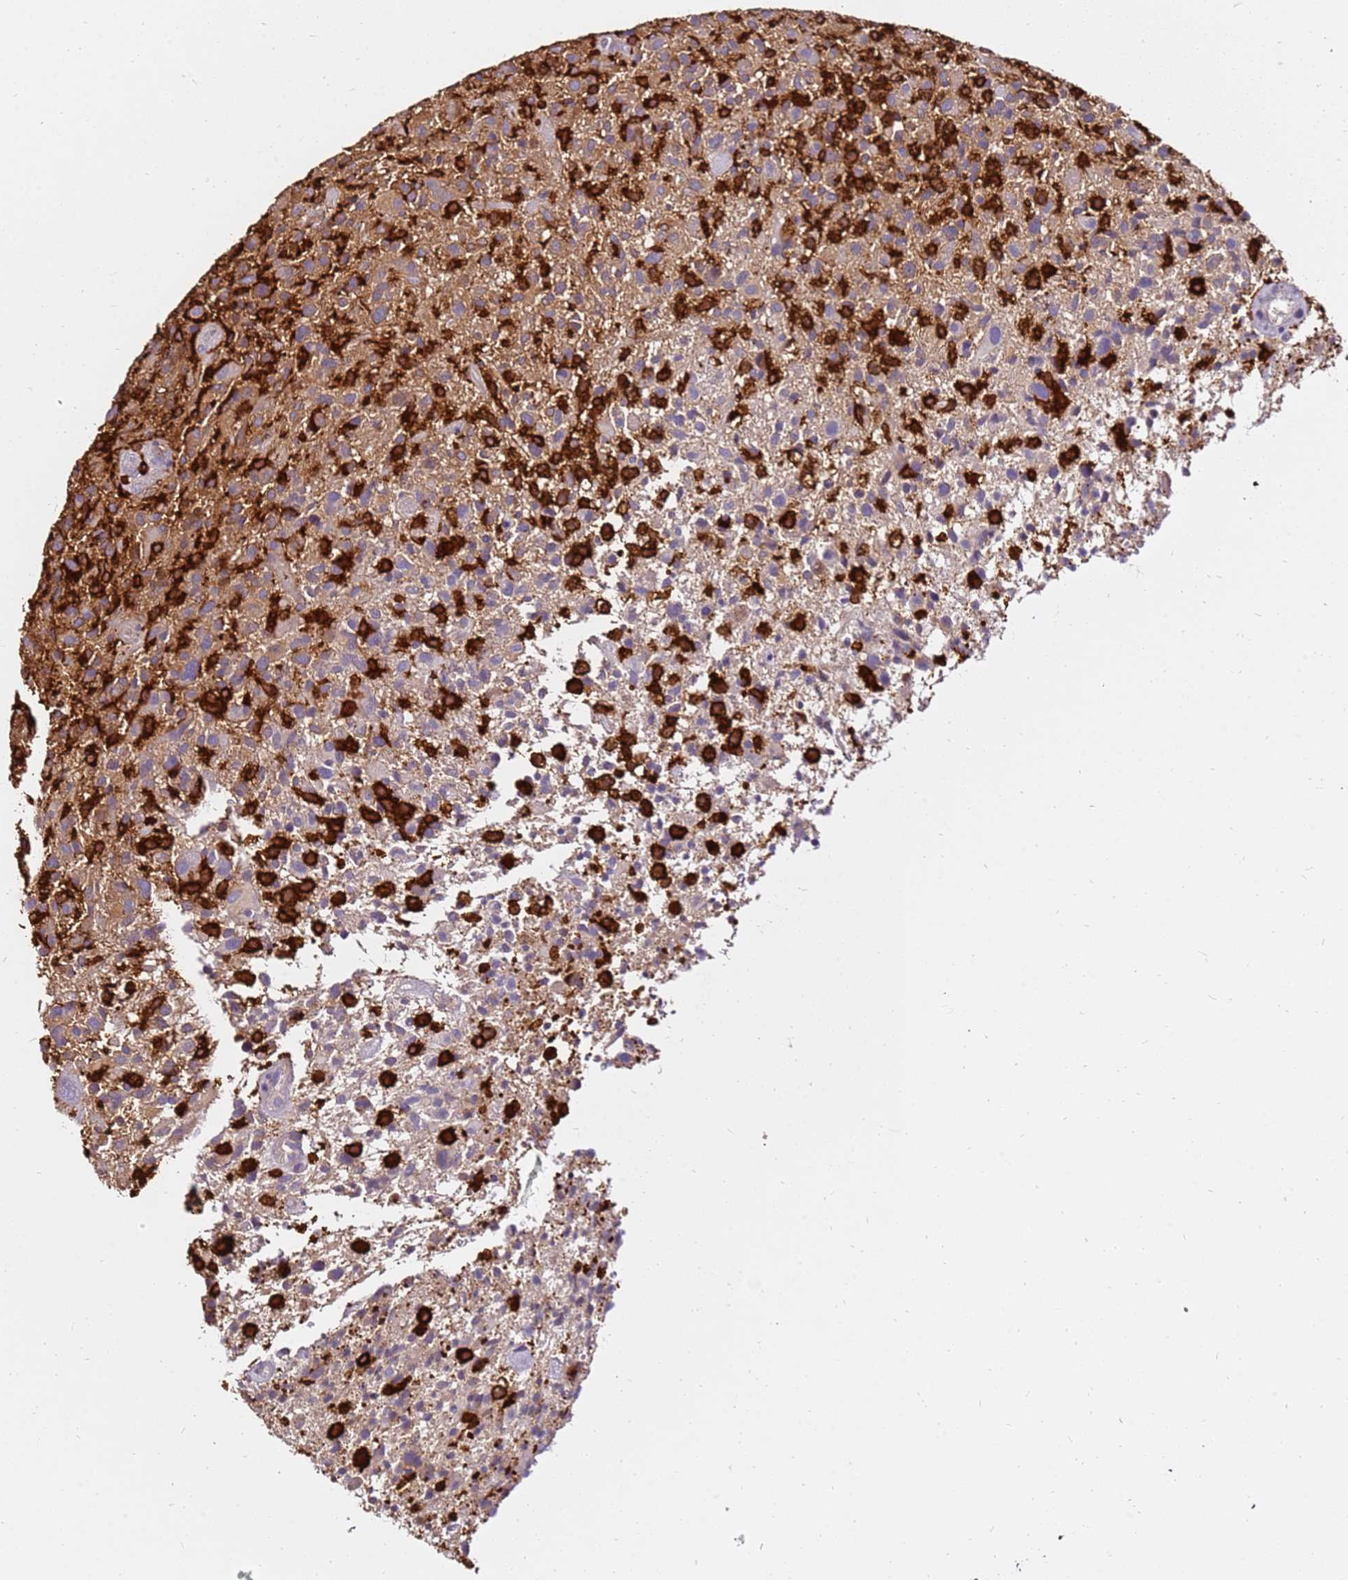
{"staining": {"intensity": "moderate", "quantity": ">75%", "location": "cytoplasmic/membranous"}, "tissue": "glioma", "cell_type": "Tumor cells", "image_type": "cancer", "snomed": [{"axis": "morphology", "description": "Glioma, malignant, High grade"}, {"axis": "topography", "description": "Brain"}], "caption": "Tumor cells show moderate cytoplasmic/membranous staining in about >75% of cells in malignant high-grade glioma.", "gene": "CORO1A", "patient": {"sex": "male", "age": 47}}